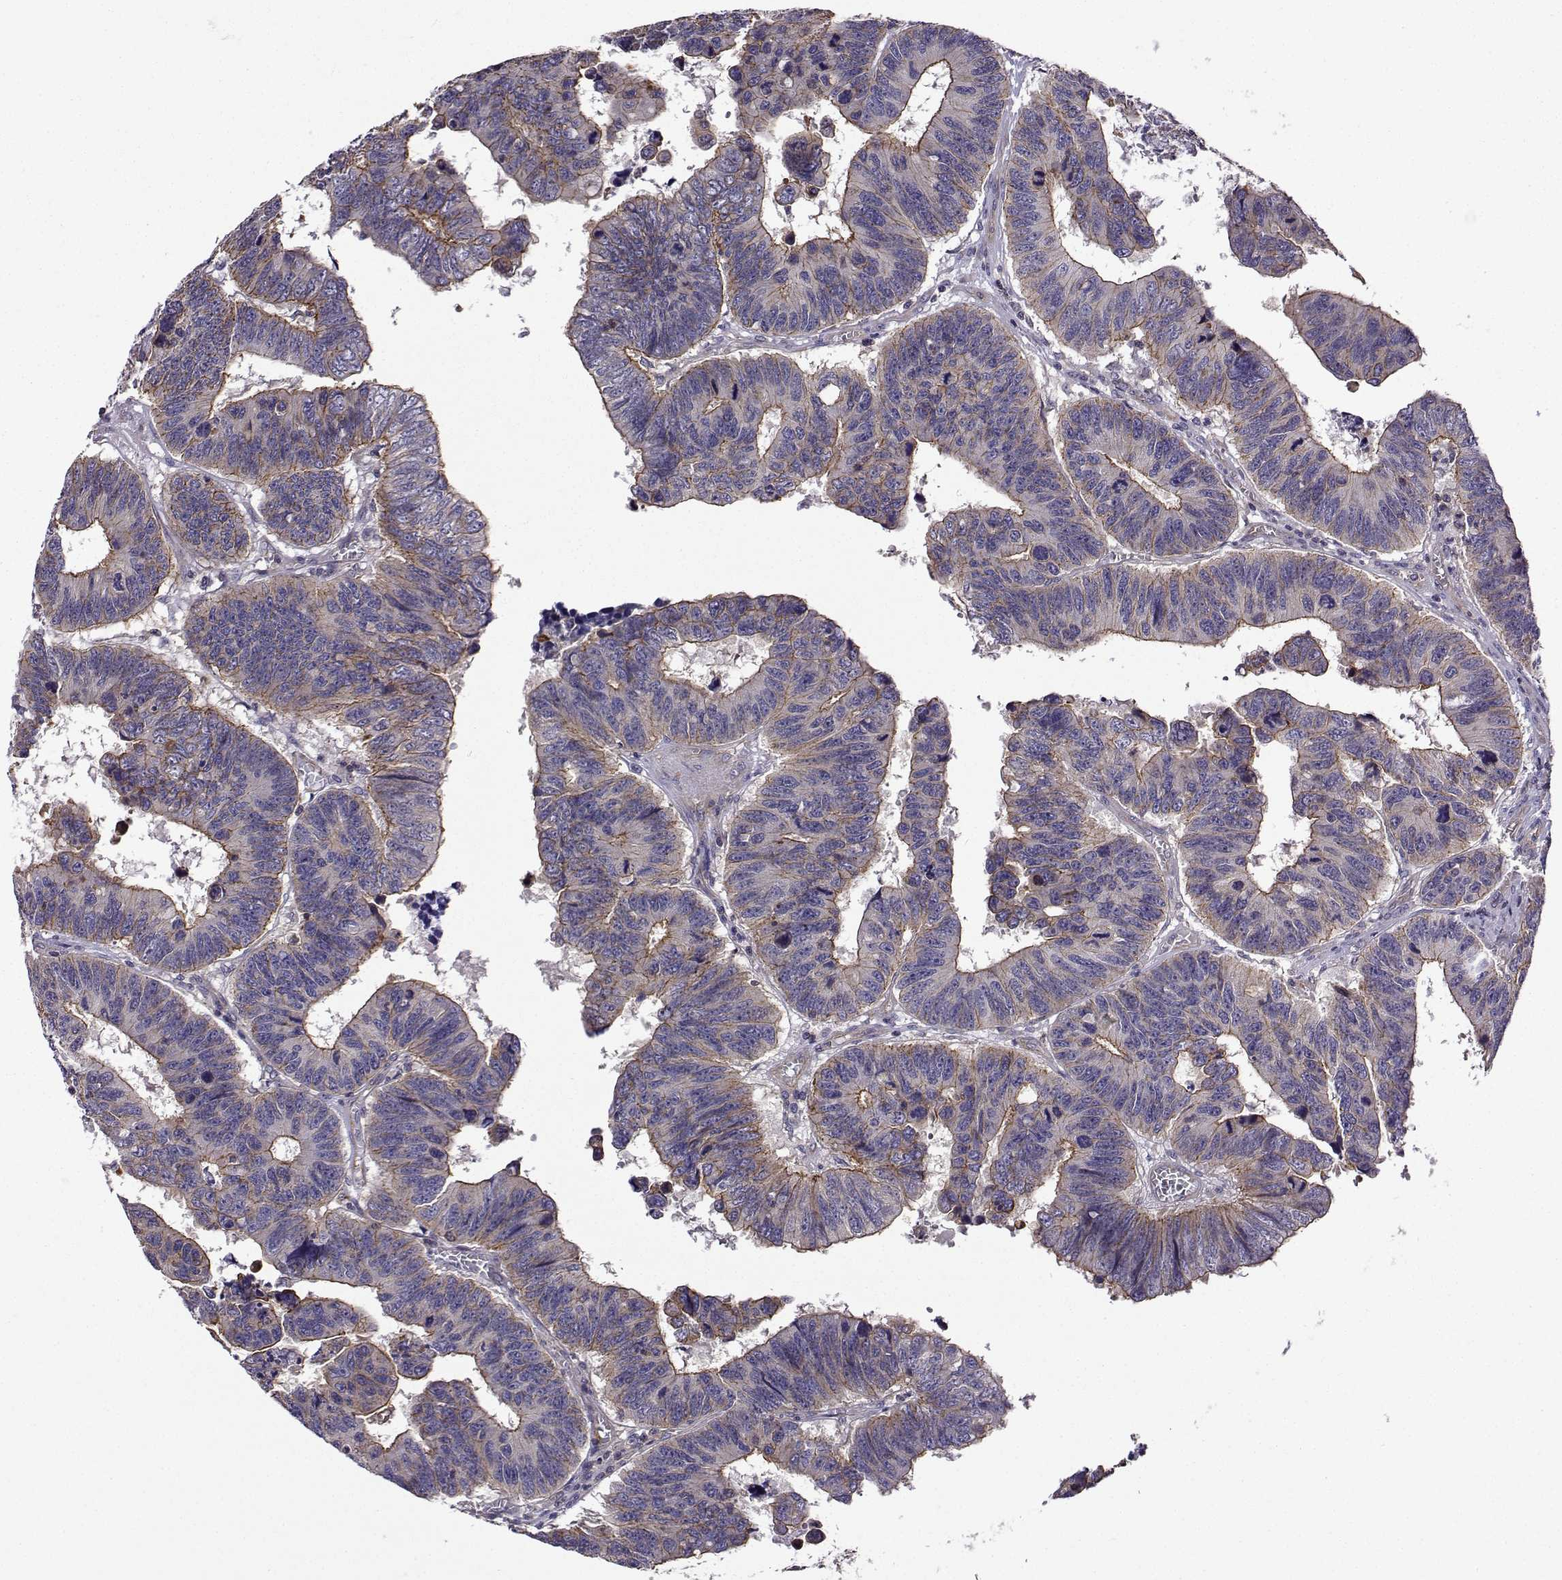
{"staining": {"intensity": "moderate", "quantity": "<25%", "location": "cytoplasmic/membranous"}, "tissue": "colorectal cancer", "cell_type": "Tumor cells", "image_type": "cancer", "snomed": [{"axis": "morphology", "description": "Adenocarcinoma, NOS"}, {"axis": "topography", "description": "Appendix"}, {"axis": "topography", "description": "Colon"}, {"axis": "topography", "description": "Cecum"}, {"axis": "topography", "description": "Colon asc"}], "caption": "Immunohistochemistry (IHC) of colorectal cancer reveals low levels of moderate cytoplasmic/membranous expression in about <25% of tumor cells.", "gene": "ITGB8", "patient": {"sex": "female", "age": 85}}